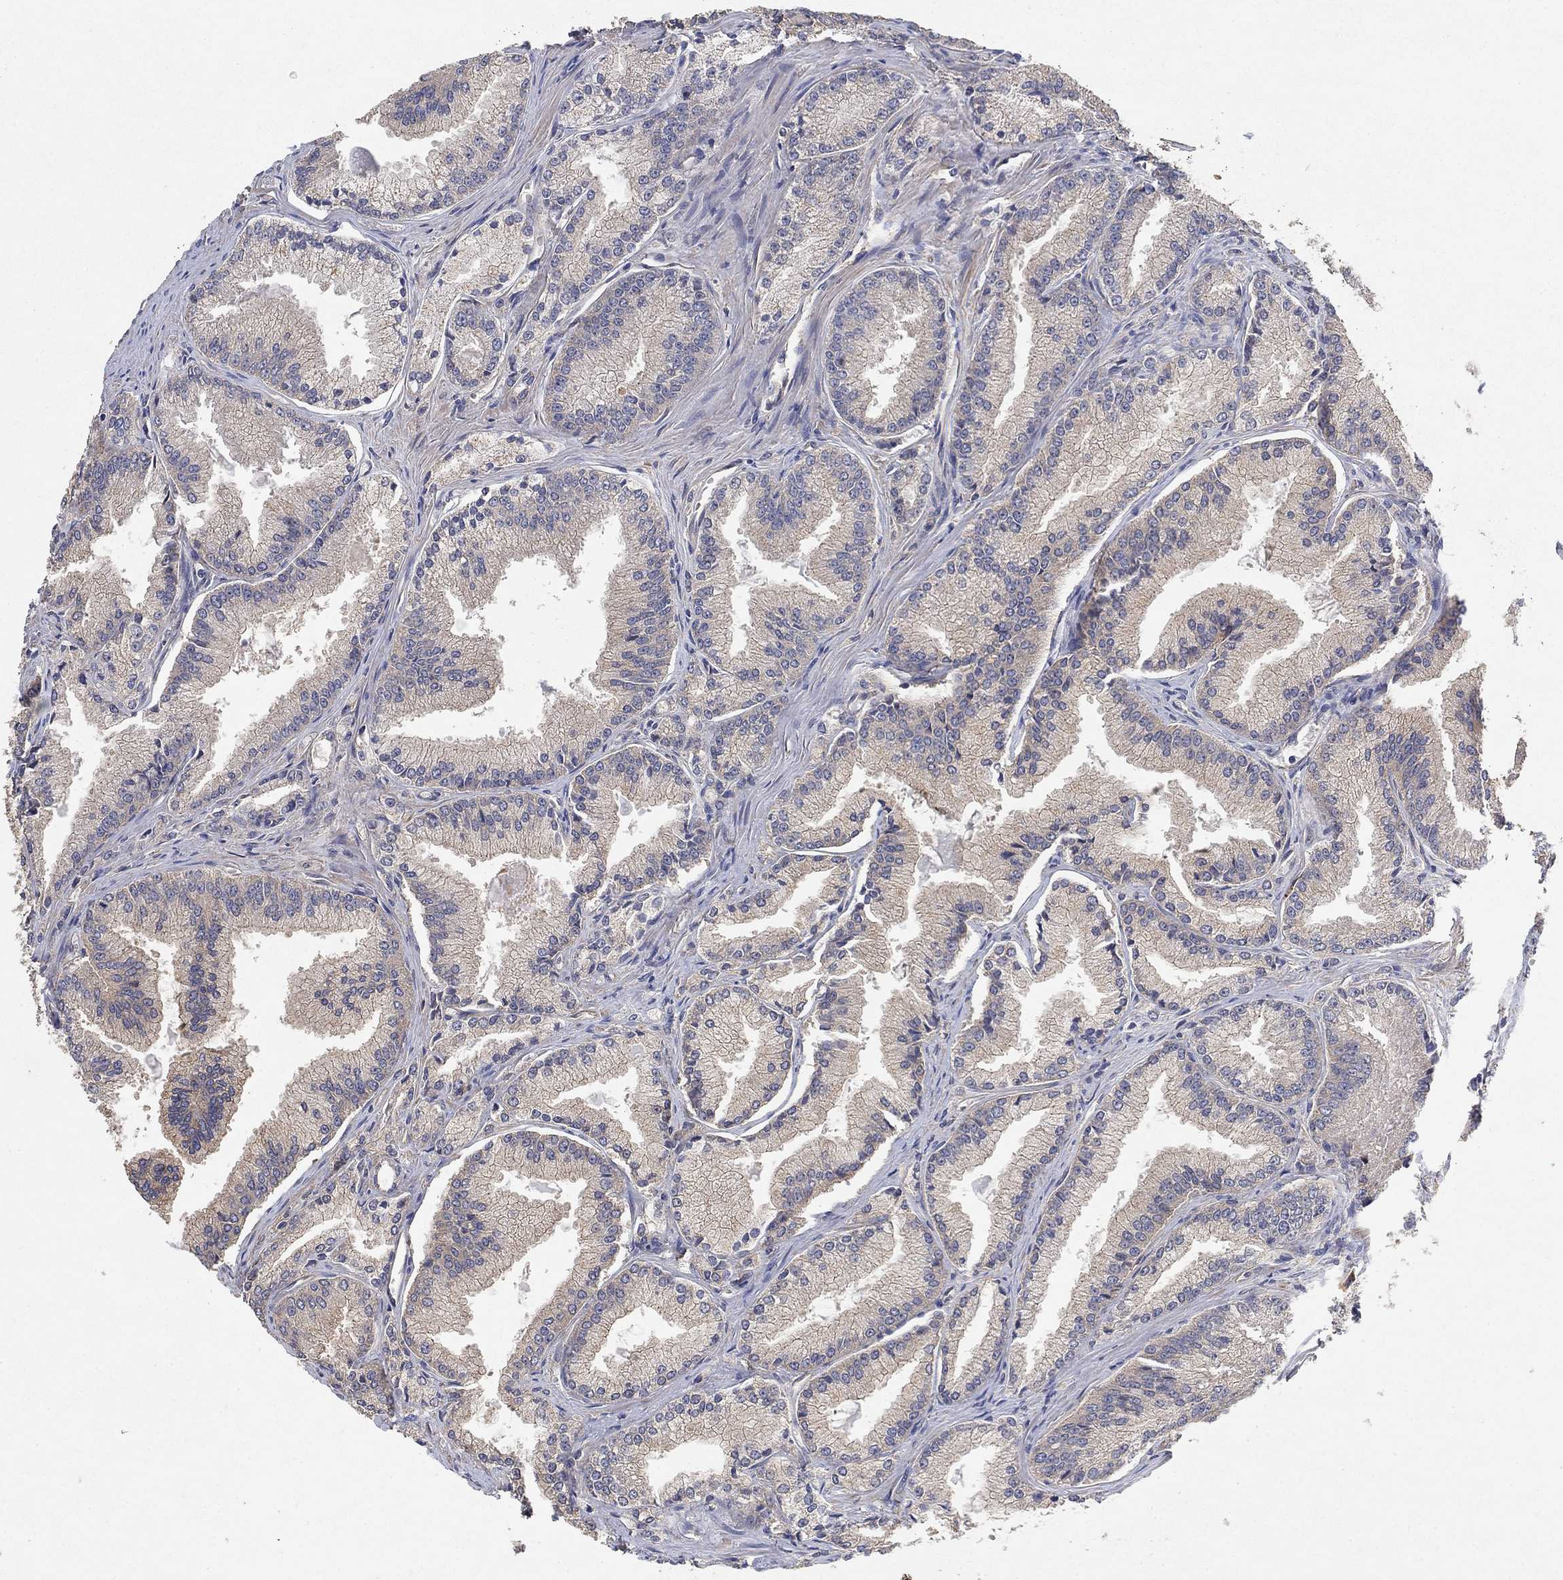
{"staining": {"intensity": "negative", "quantity": "none", "location": "none"}, "tissue": "prostate cancer", "cell_type": "Tumor cells", "image_type": "cancer", "snomed": [{"axis": "morphology", "description": "Adenocarcinoma, NOS"}, {"axis": "morphology", "description": "Adenocarcinoma, High grade"}, {"axis": "topography", "description": "Prostate"}], "caption": "An immunohistochemistry (IHC) photomicrograph of prostate cancer (adenocarcinoma) is shown. There is no staining in tumor cells of prostate cancer (adenocarcinoma).", "gene": "MCUR1", "patient": {"sex": "male", "age": 70}}